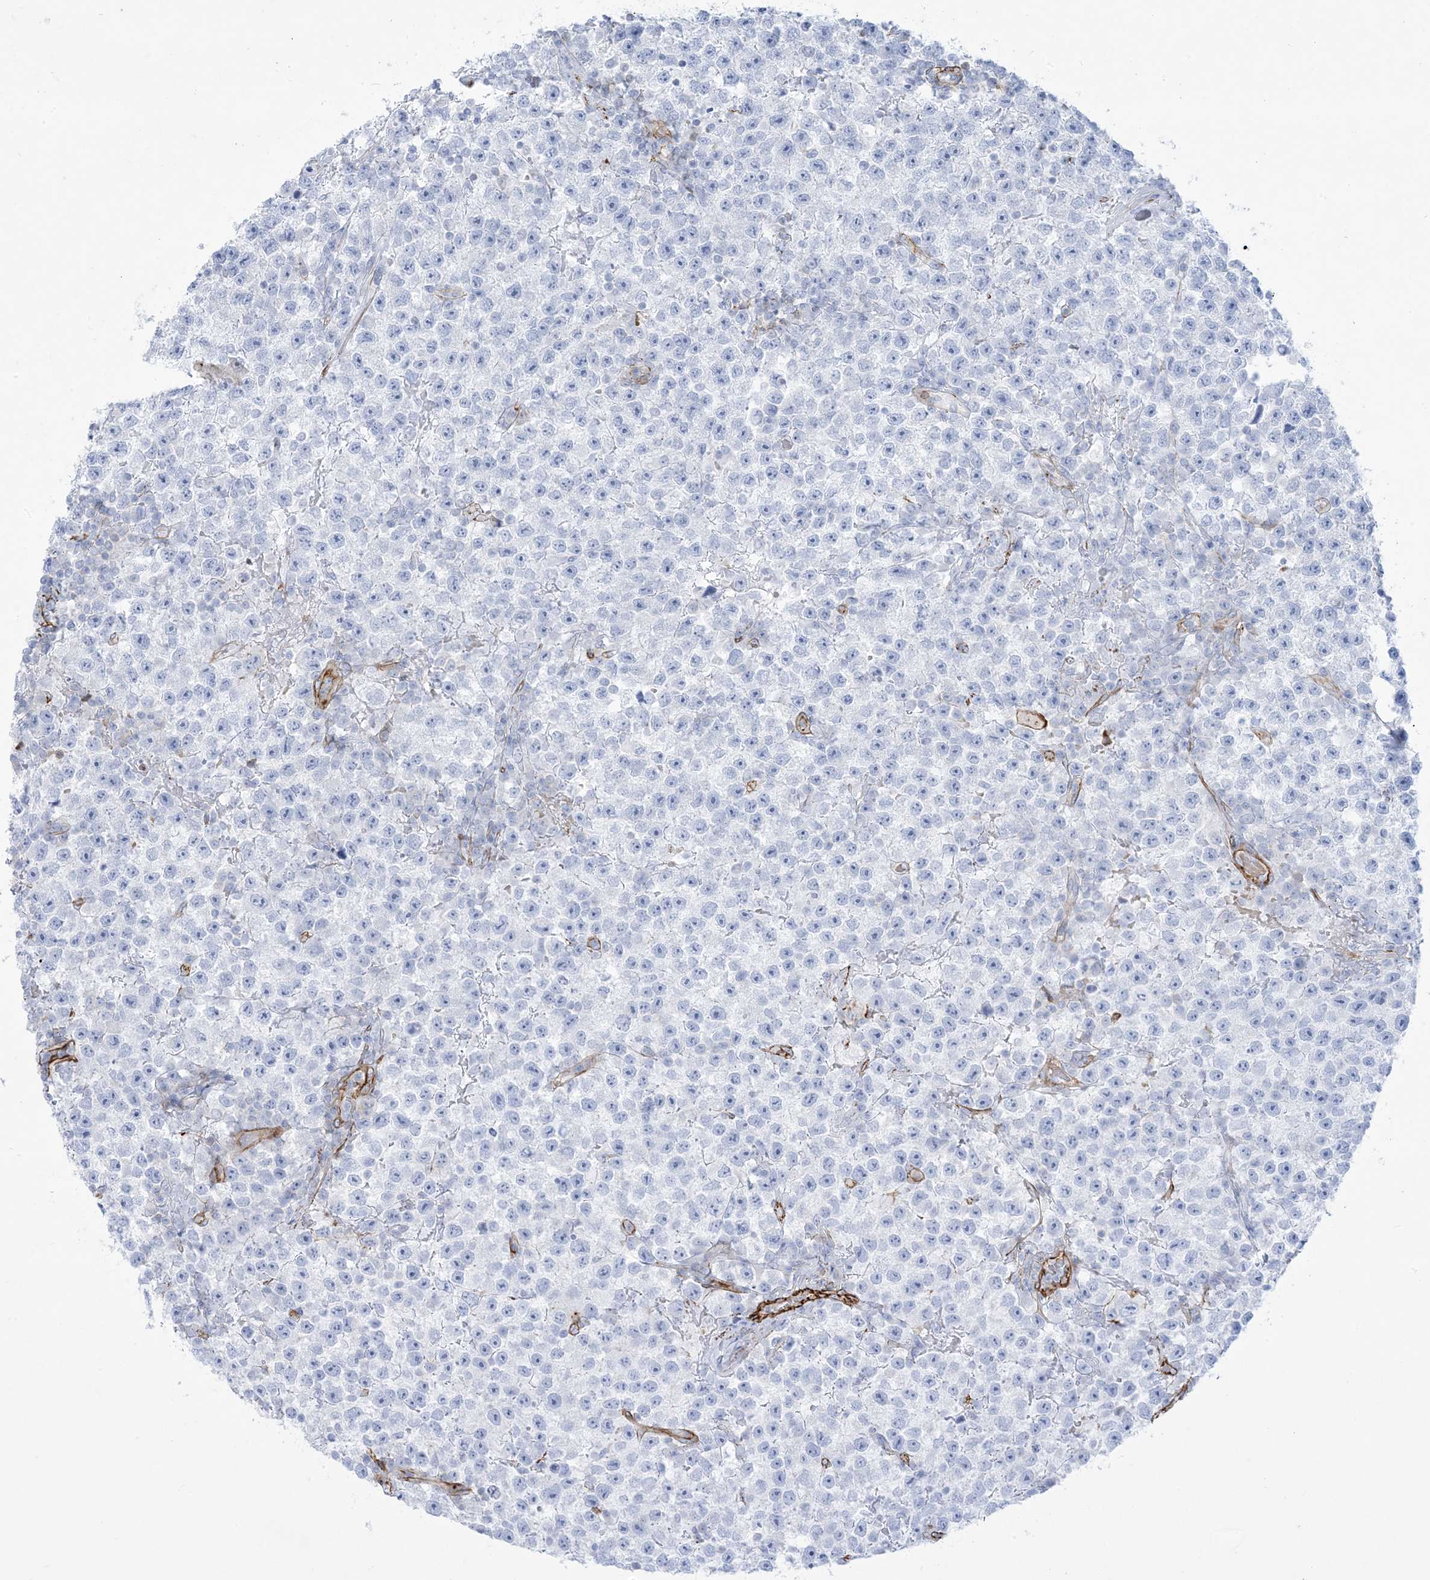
{"staining": {"intensity": "negative", "quantity": "none", "location": "none"}, "tissue": "testis cancer", "cell_type": "Tumor cells", "image_type": "cancer", "snomed": [{"axis": "morphology", "description": "Seminoma, NOS"}, {"axis": "topography", "description": "Testis"}], "caption": "IHC micrograph of human testis cancer (seminoma) stained for a protein (brown), which reveals no positivity in tumor cells.", "gene": "B3GNT7", "patient": {"sex": "male", "age": 22}}